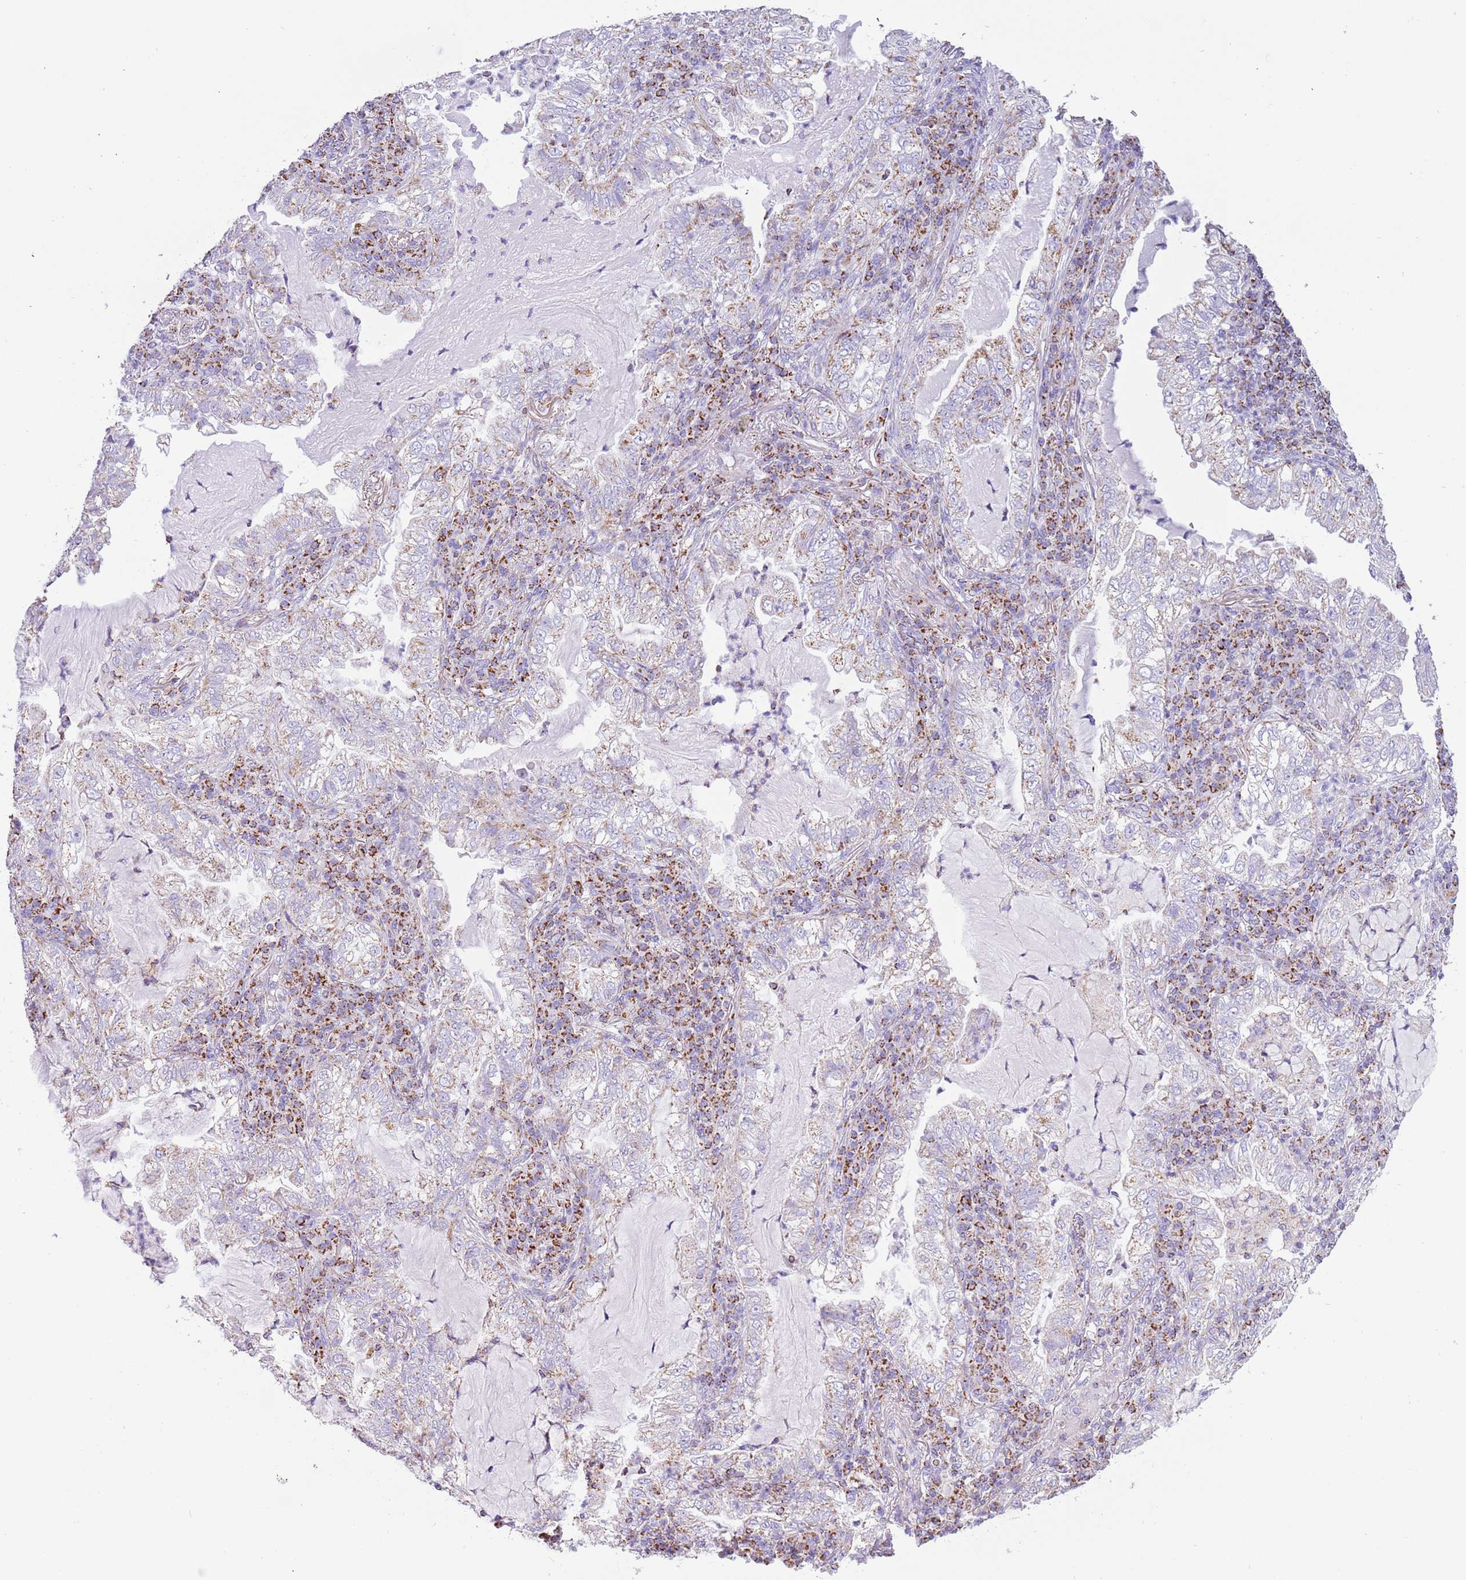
{"staining": {"intensity": "negative", "quantity": "none", "location": "none"}, "tissue": "lung cancer", "cell_type": "Tumor cells", "image_type": "cancer", "snomed": [{"axis": "morphology", "description": "Adenocarcinoma, NOS"}, {"axis": "topography", "description": "Lung"}], "caption": "Immunohistochemistry image of lung cancer stained for a protein (brown), which shows no staining in tumor cells.", "gene": "SUCLG2", "patient": {"sex": "female", "age": 73}}